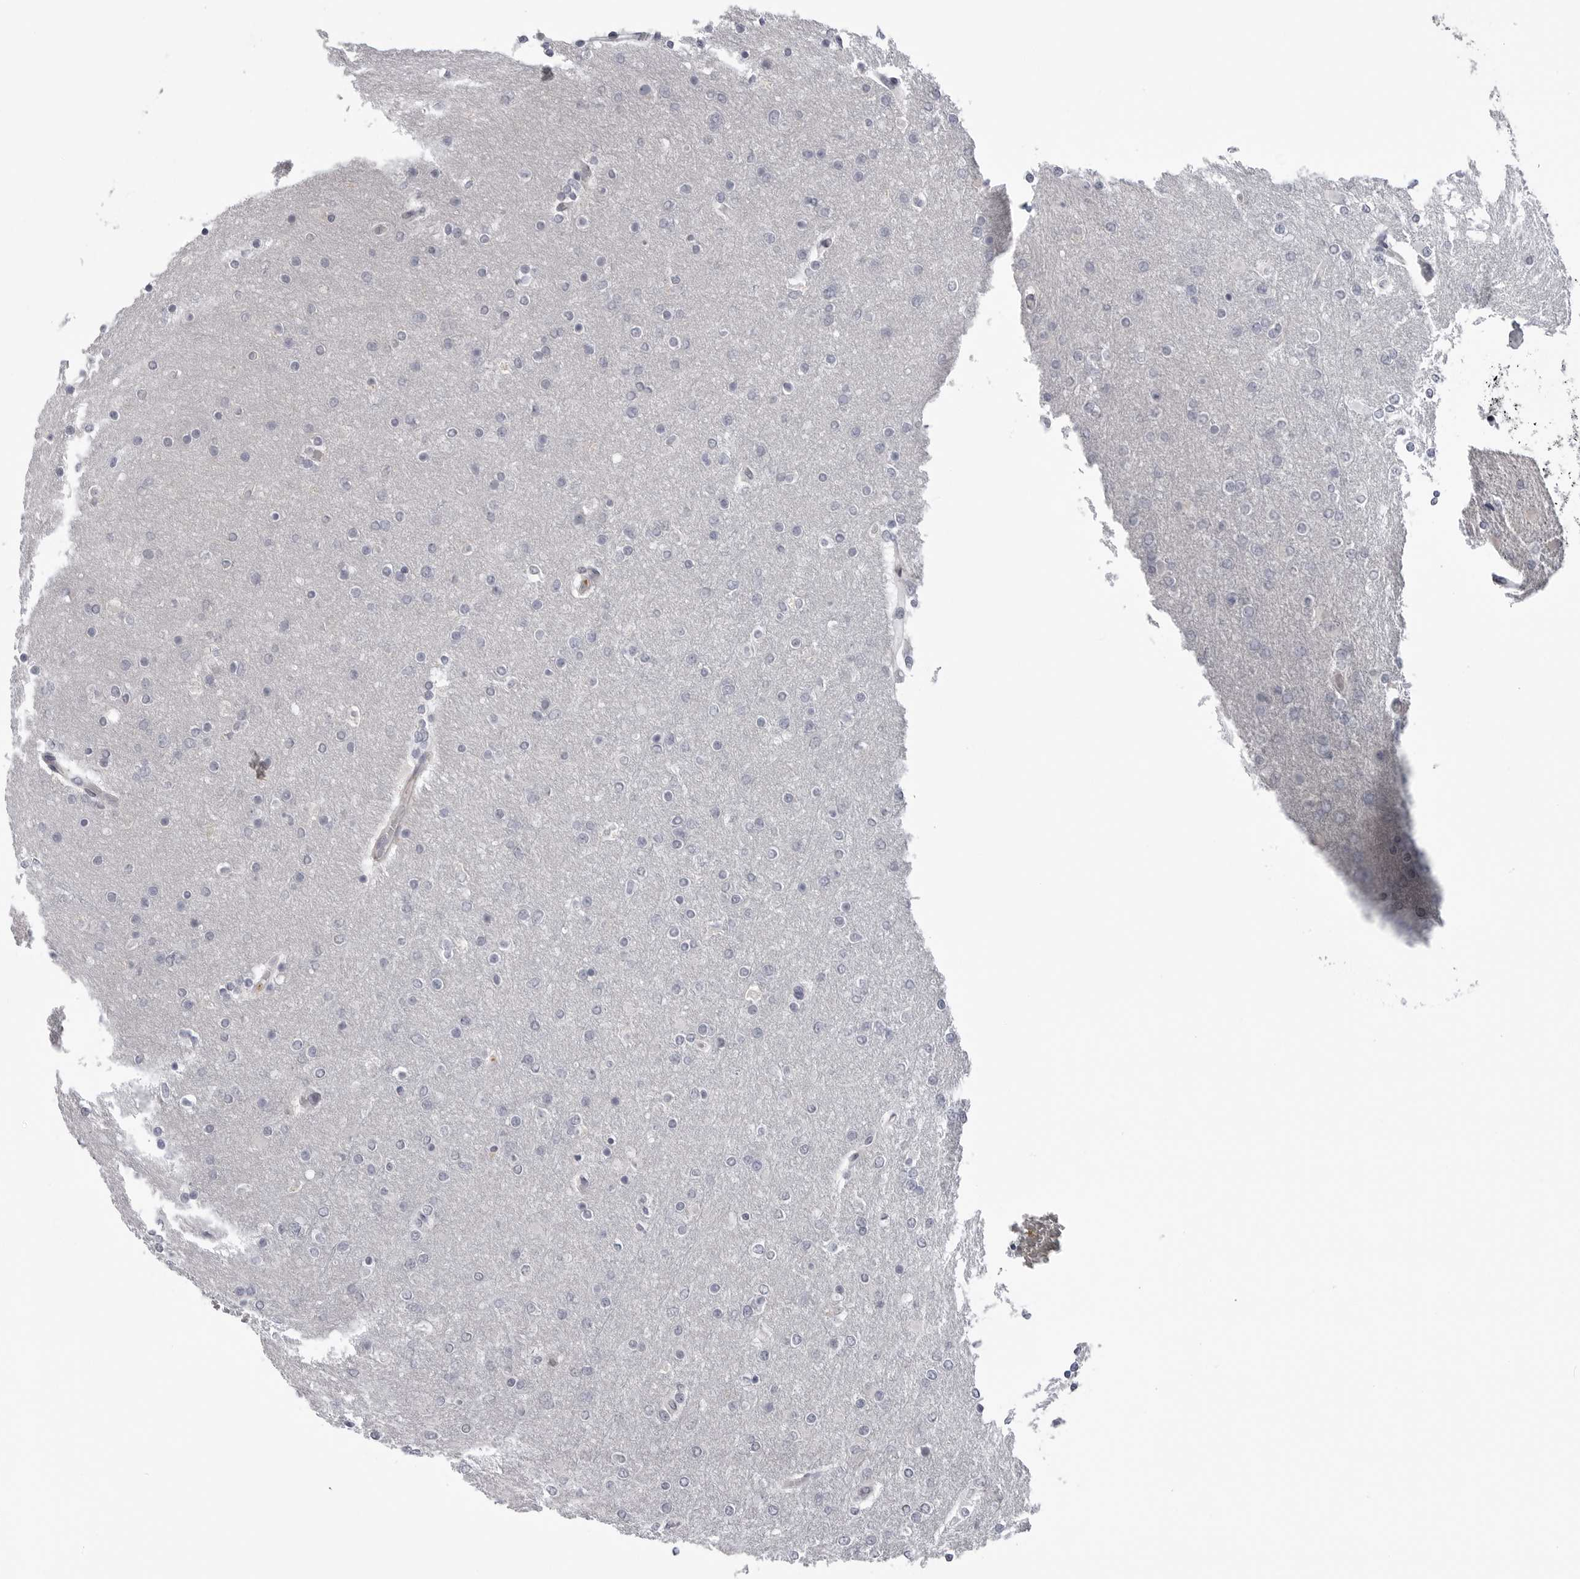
{"staining": {"intensity": "negative", "quantity": "none", "location": "none"}, "tissue": "glioma", "cell_type": "Tumor cells", "image_type": "cancer", "snomed": [{"axis": "morphology", "description": "Glioma, malignant, High grade"}, {"axis": "topography", "description": "Cerebral cortex"}], "caption": "The photomicrograph reveals no staining of tumor cells in glioma.", "gene": "SCP2", "patient": {"sex": "female", "age": 36}}